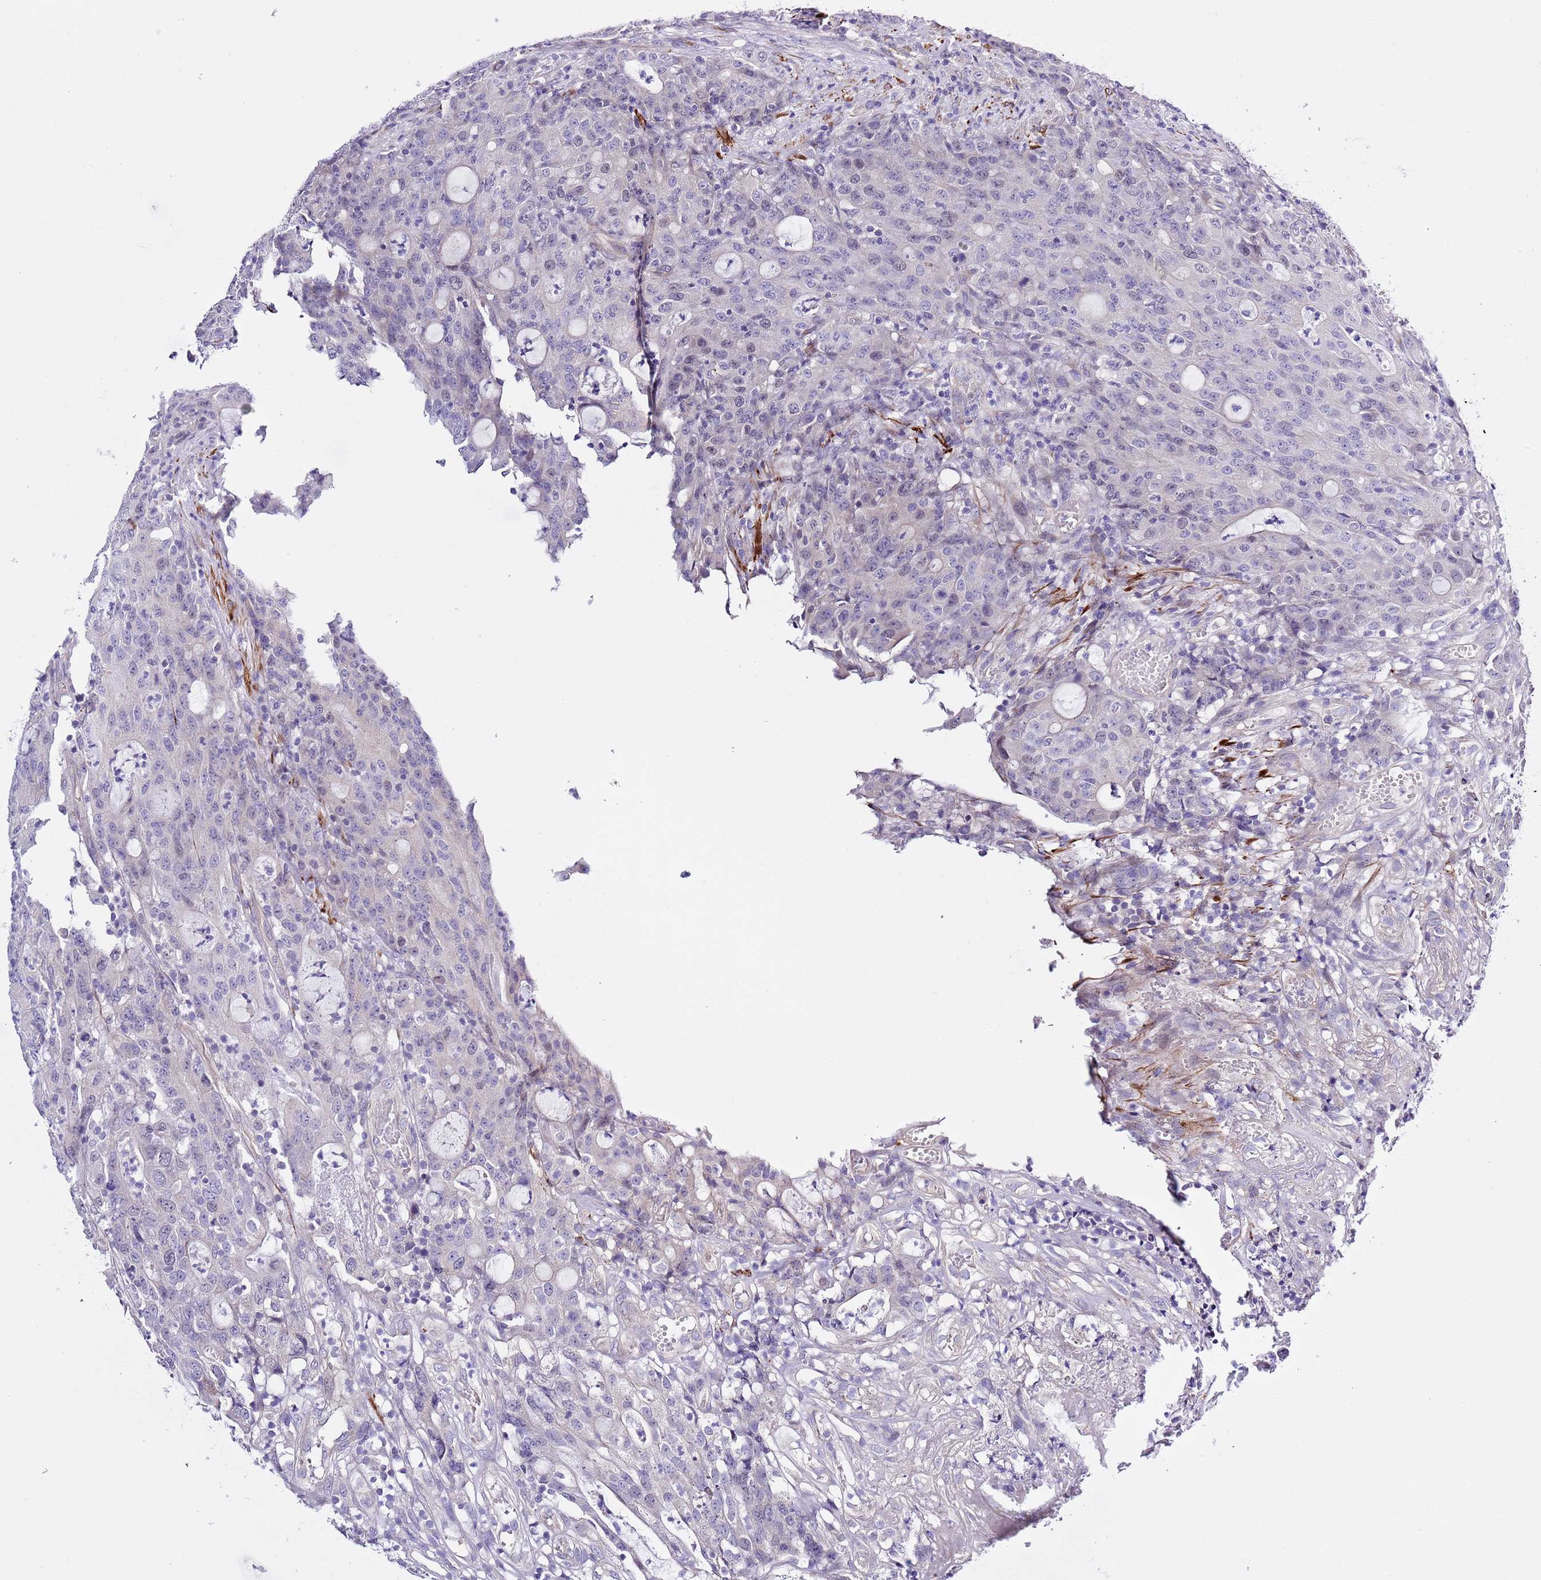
{"staining": {"intensity": "negative", "quantity": "none", "location": "none"}, "tissue": "colorectal cancer", "cell_type": "Tumor cells", "image_type": "cancer", "snomed": [{"axis": "morphology", "description": "Adenocarcinoma, NOS"}, {"axis": "topography", "description": "Colon"}], "caption": "Colorectal adenocarcinoma was stained to show a protein in brown. There is no significant staining in tumor cells.", "gene": "NET1", "patient": {"sex": "male", "age": 83}}